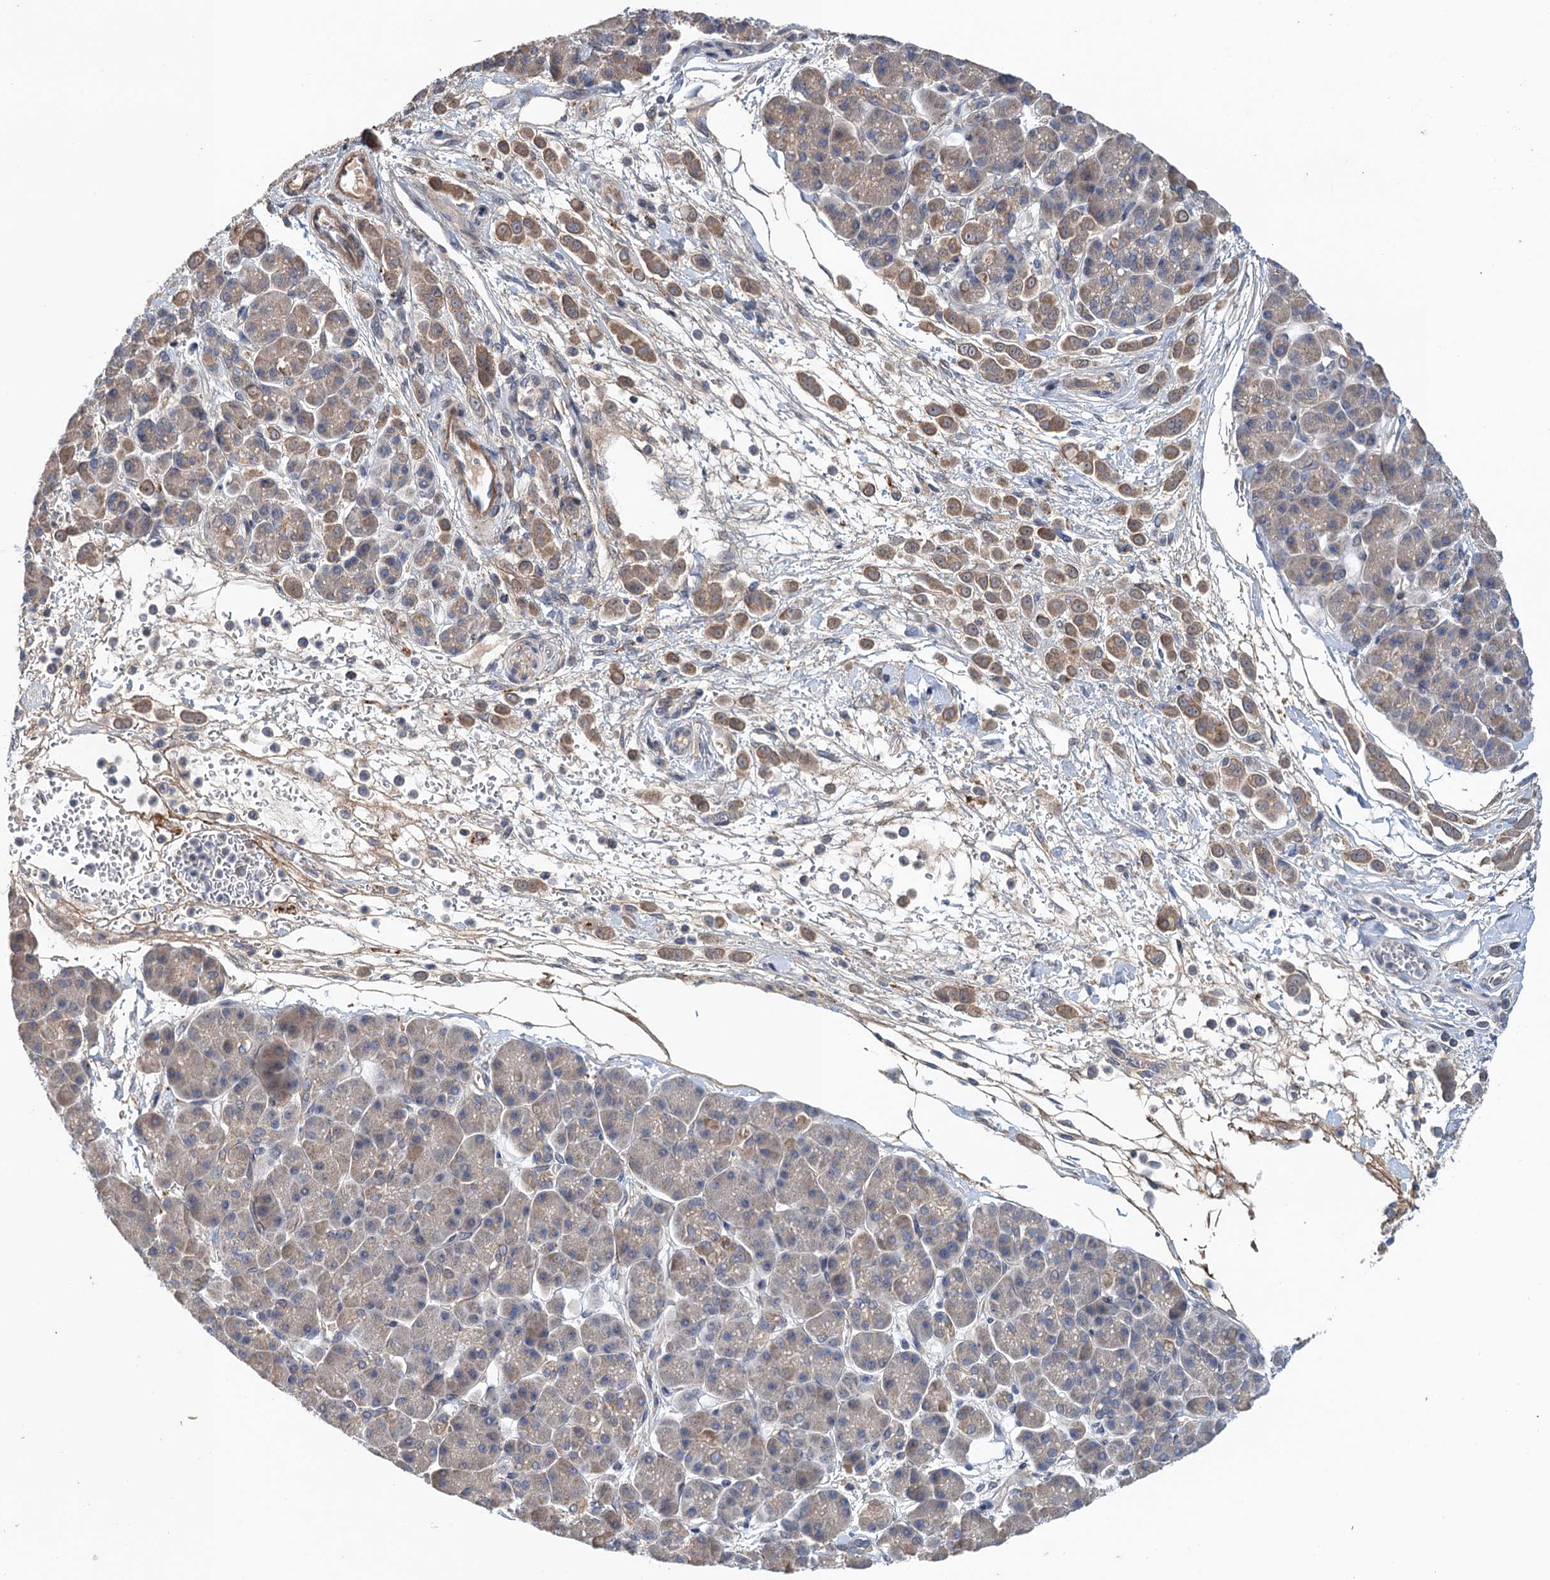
{"staining": {"intensity": "moderate", "quantity": ">75%", "location": "cytoplasmic/membranous"}, "tissue": "pancreatic cancer", "cell_type": "Tumor cells", "image_type": "cancer", "snomed": [{"axis": "morphology", "description": "Normal tissue, NOS"}, {"axis": "morphology", "description": "Adenocarcinoma, NOS"}, {"axis": "topography", "description": "Pancreas"}], "caption": "Human adenocarcinoma (pancreatic) stained with a brown dye displays moderate cytoplasmic/membranous positive staining in approximately >75% of tumor cells.", "gene": "MDM1", "patient": {"sex": "female", "age": 64}}